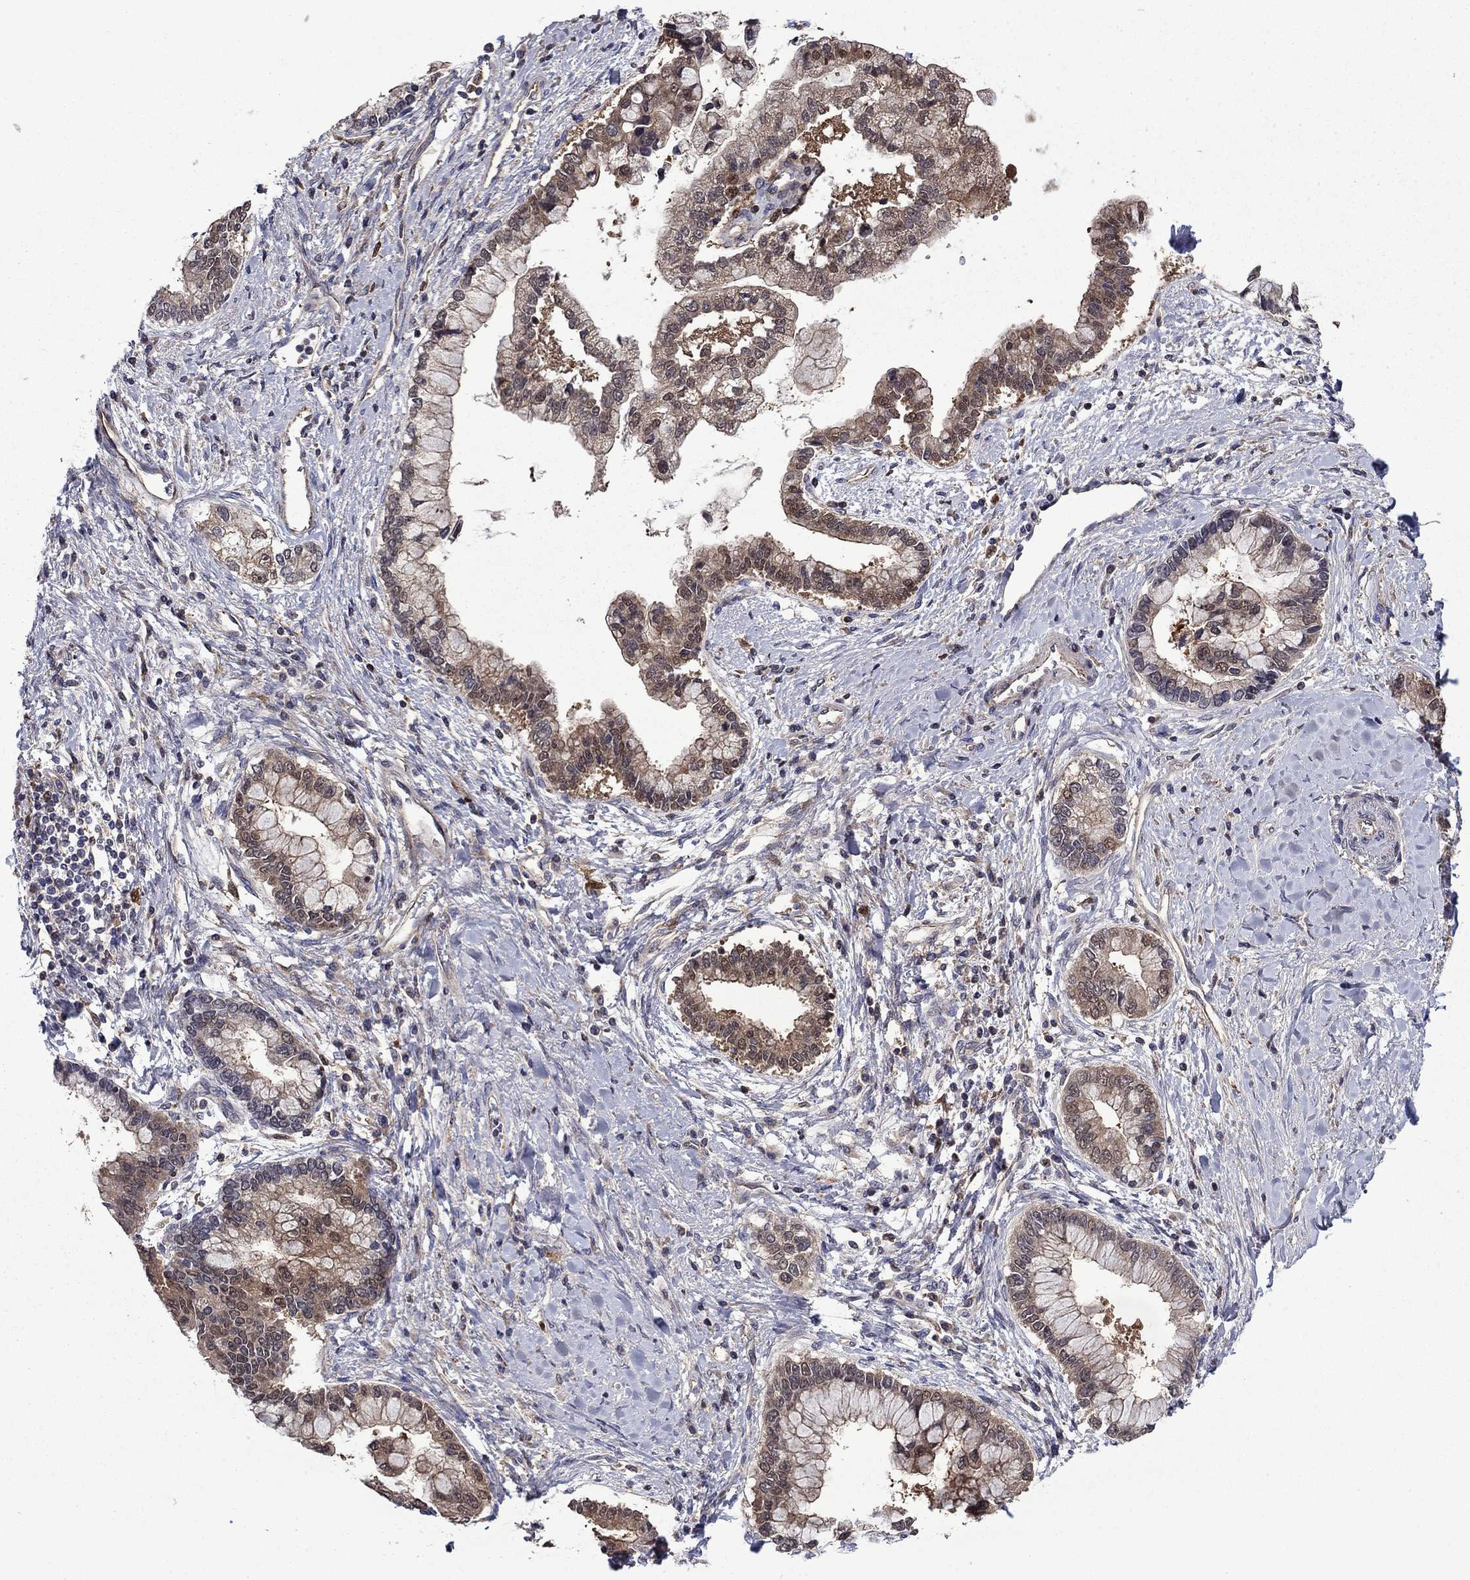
{"staining": {"intensity": "moderate", "quantity": "25%-75%", "location": "cytoplasmic/membranous"}, "tissue": "liver cancer", "cell_type": "Tumor cells", "image_type": "cancer", "snomed": [{"axis": "morphology", "description": "Cholangiocarcinoma"}, {"axis": "topography", "description": "Liver"}], "caption": "IHC staining of liver cancer, which shows medium levels of moderate cytoplasmic/membranous expression in approximately 25%-75% of tumor cells indicating moderate cytoplasmic/membranous protein expression. The staining was performed using DAB (3,3'-diaminobenzidine) (brown) for protein detection and nuclei were counterstained in hematoxylin (blue).", "gene": "TPMT", "patient": {"sex": "male", "age": 50}}